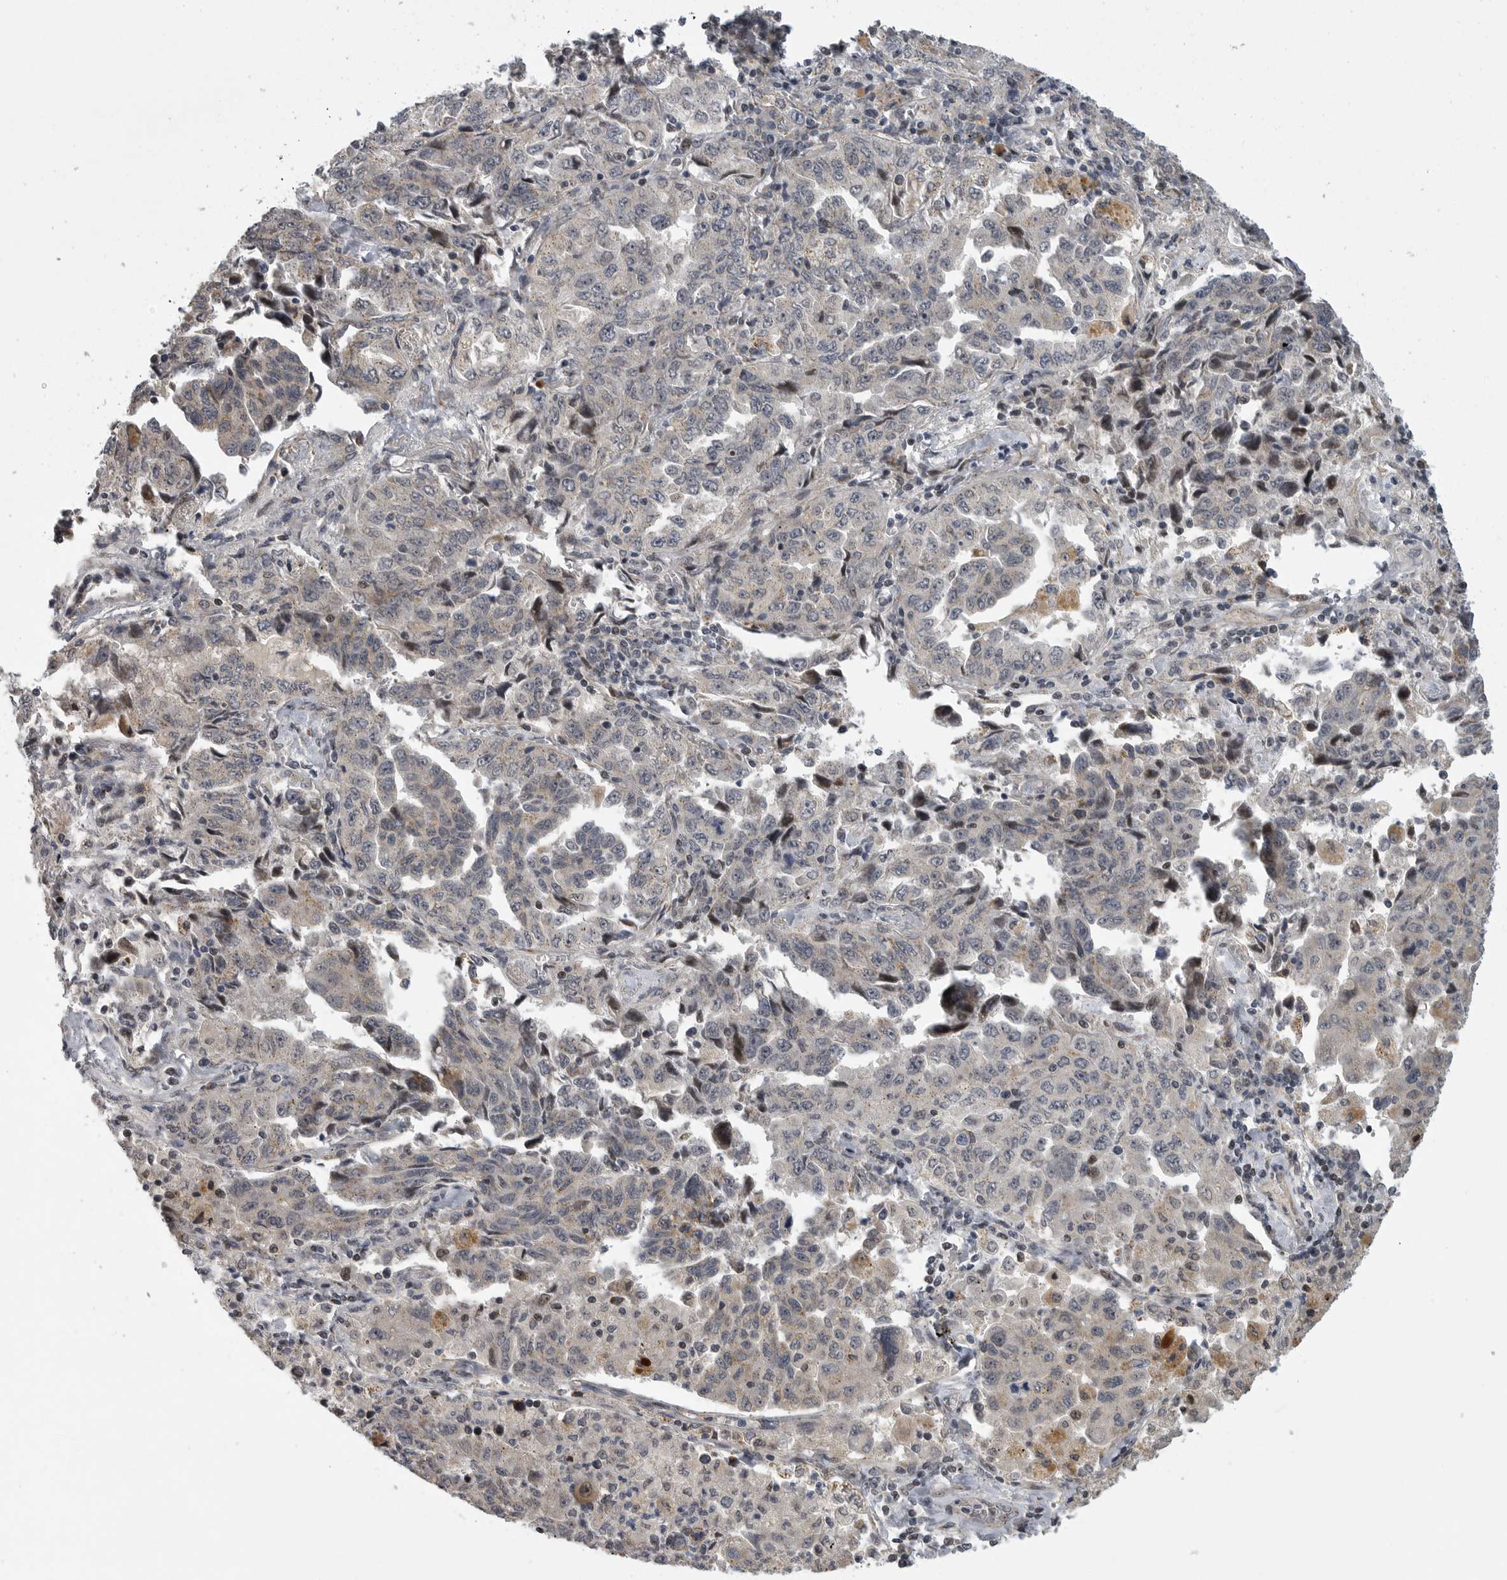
{"staining": {"intensity": "weak", "quantity": "25%-75%", "location": "cytoplasmic/membranous"}, "tissue": "lung cancer", "cell_type": "Tumor cells", "image_type": "cancer", "snomed": [{"axis": "morphology", "description": "Adenocarcinoma, NOS"}, {"axis": "topography", "description": "Lung"}], "caption": "The photomicrograph displays a brown stain indicating the presence of a protein in the cytoplasmic/membranous of tumor cells in lung adenocarcinoma.", "gene": "TMPRSS11F", "patient": {"sex": "female", "age": 51}}